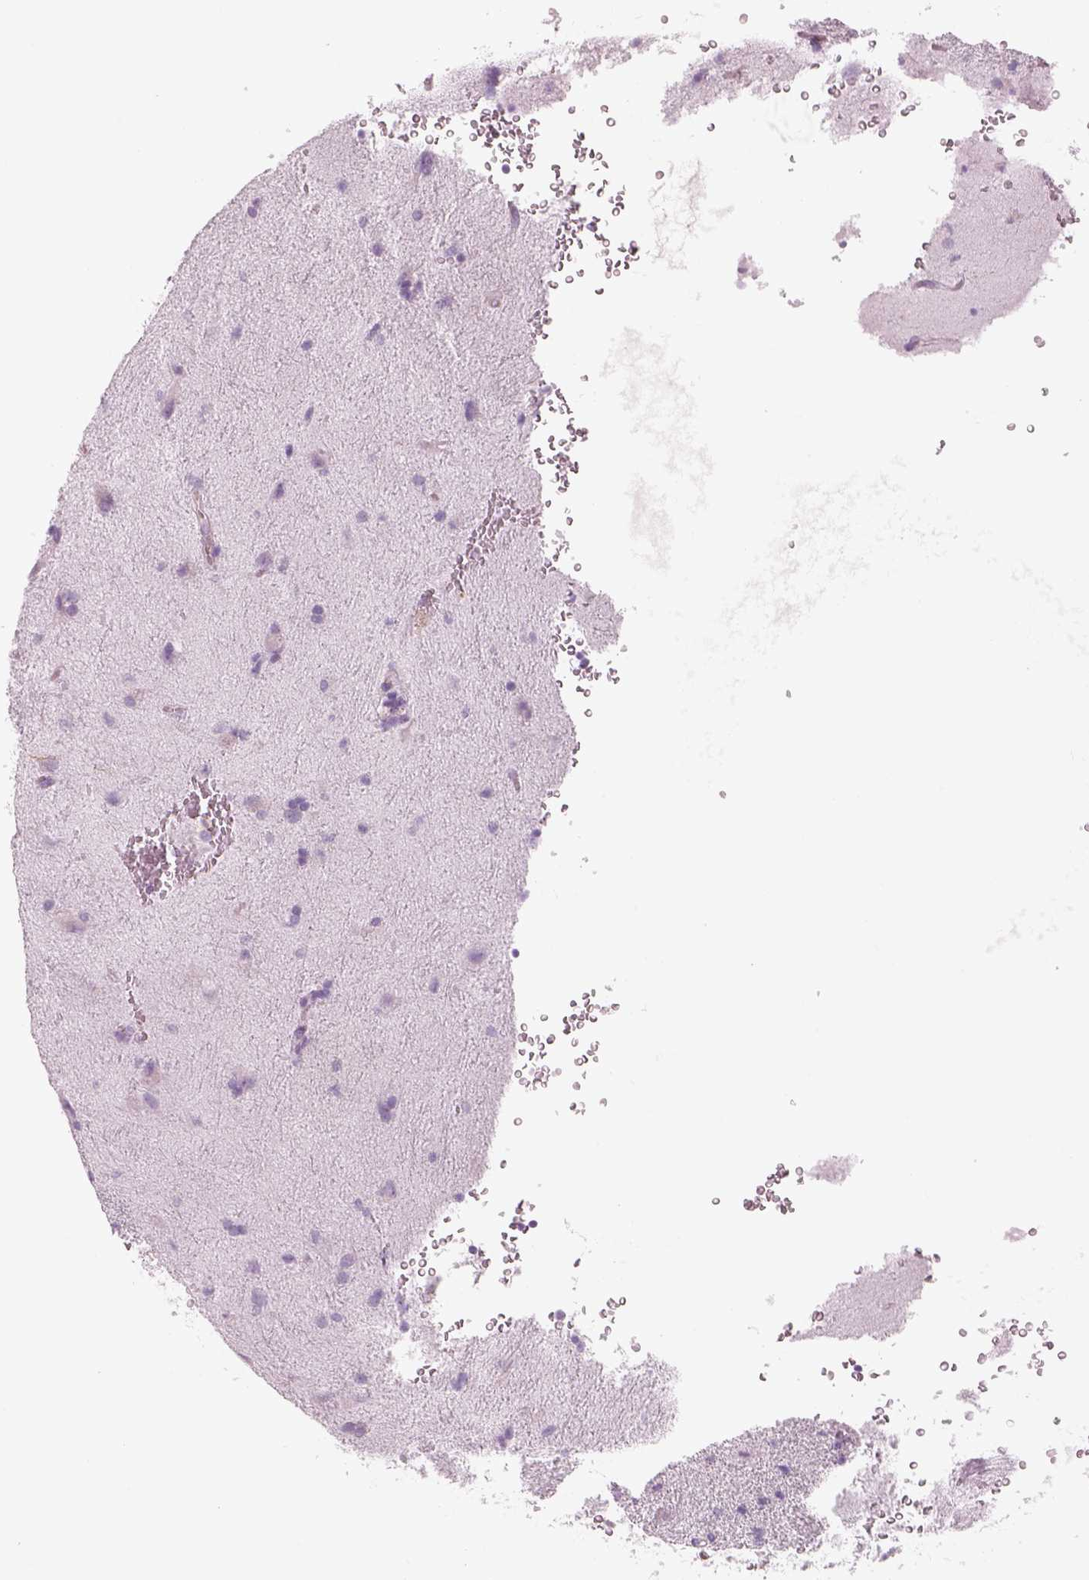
{"staining": {"intensity": "negative", "quantity": "none", "location": "none"}, "tissue": "glioma", "cell_type": "Tumor cells", "image_type": "cancer", "snomed": [{"axis": "morphology", "description": "Glioma, malignant, Low grade"}, {"axis": "topography", "description": "Brain"}], "caption": "Protein analysis of low-grade glioma (malignant) reveals no significant expression in tumor cells. (Brightfield microscopy of DAB immunohistochemistry (IHC) at high magnification).", "gene": "SLC1A7", "patient": {"sex": "male", "age": 58}}